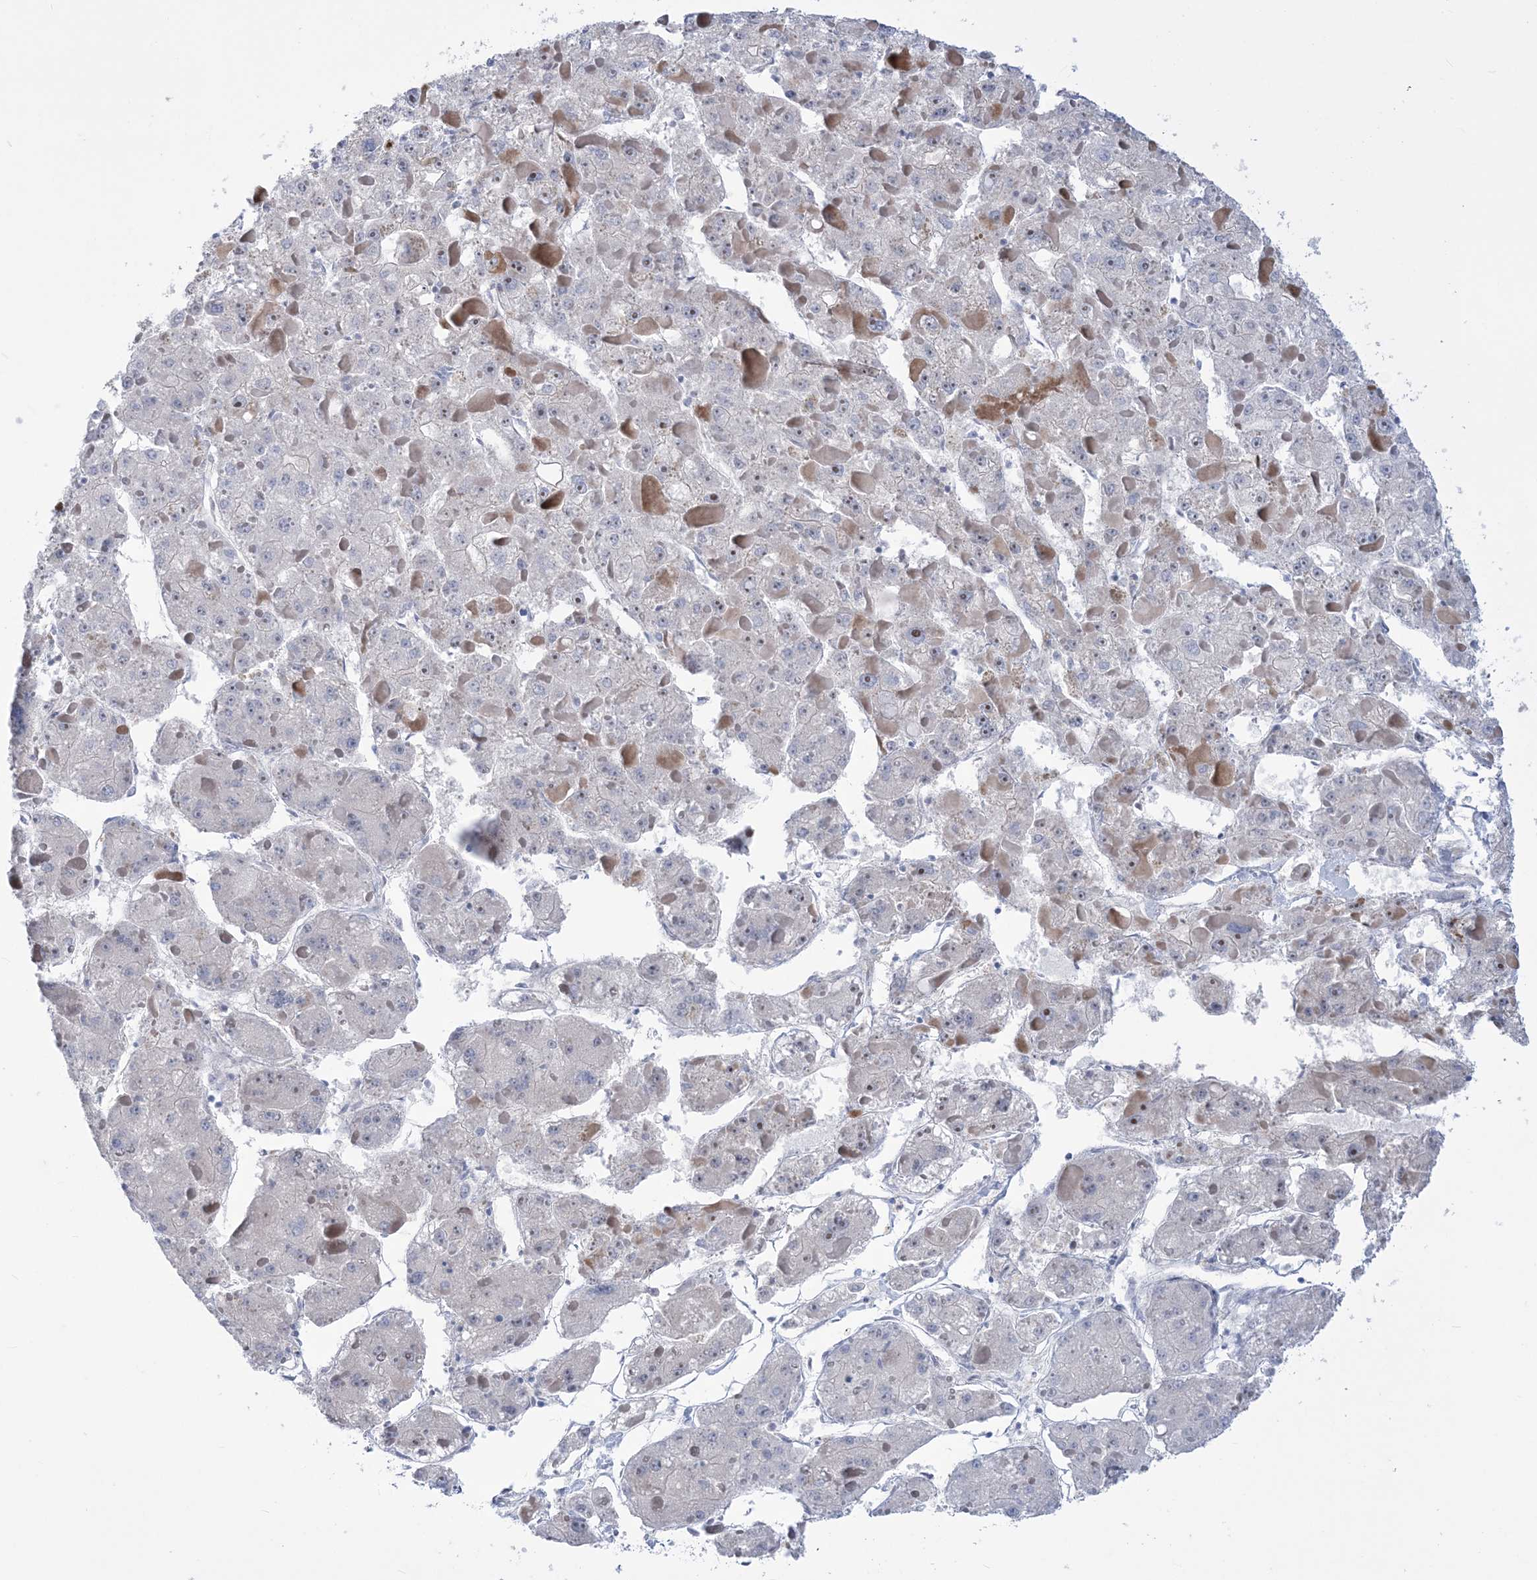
{"staining": {"intensity": "negative", "quantity": "none", "location": "none"}, "tissue": "liver cancer", "cell_type": "Tumor cells", "image_type": "cancer", "snomed": [{"axis": "morphology", "description": "Carcinoma, Hepatocellular, NOS"}, {"axis": "topography", "description": "Liver"}], "caption": "Tumor cells show no significant protein expression in liver cancer (hepatocellular carcinoma).", "gene": "WDR74", "patient": {"sex": "female", "age": 73}}